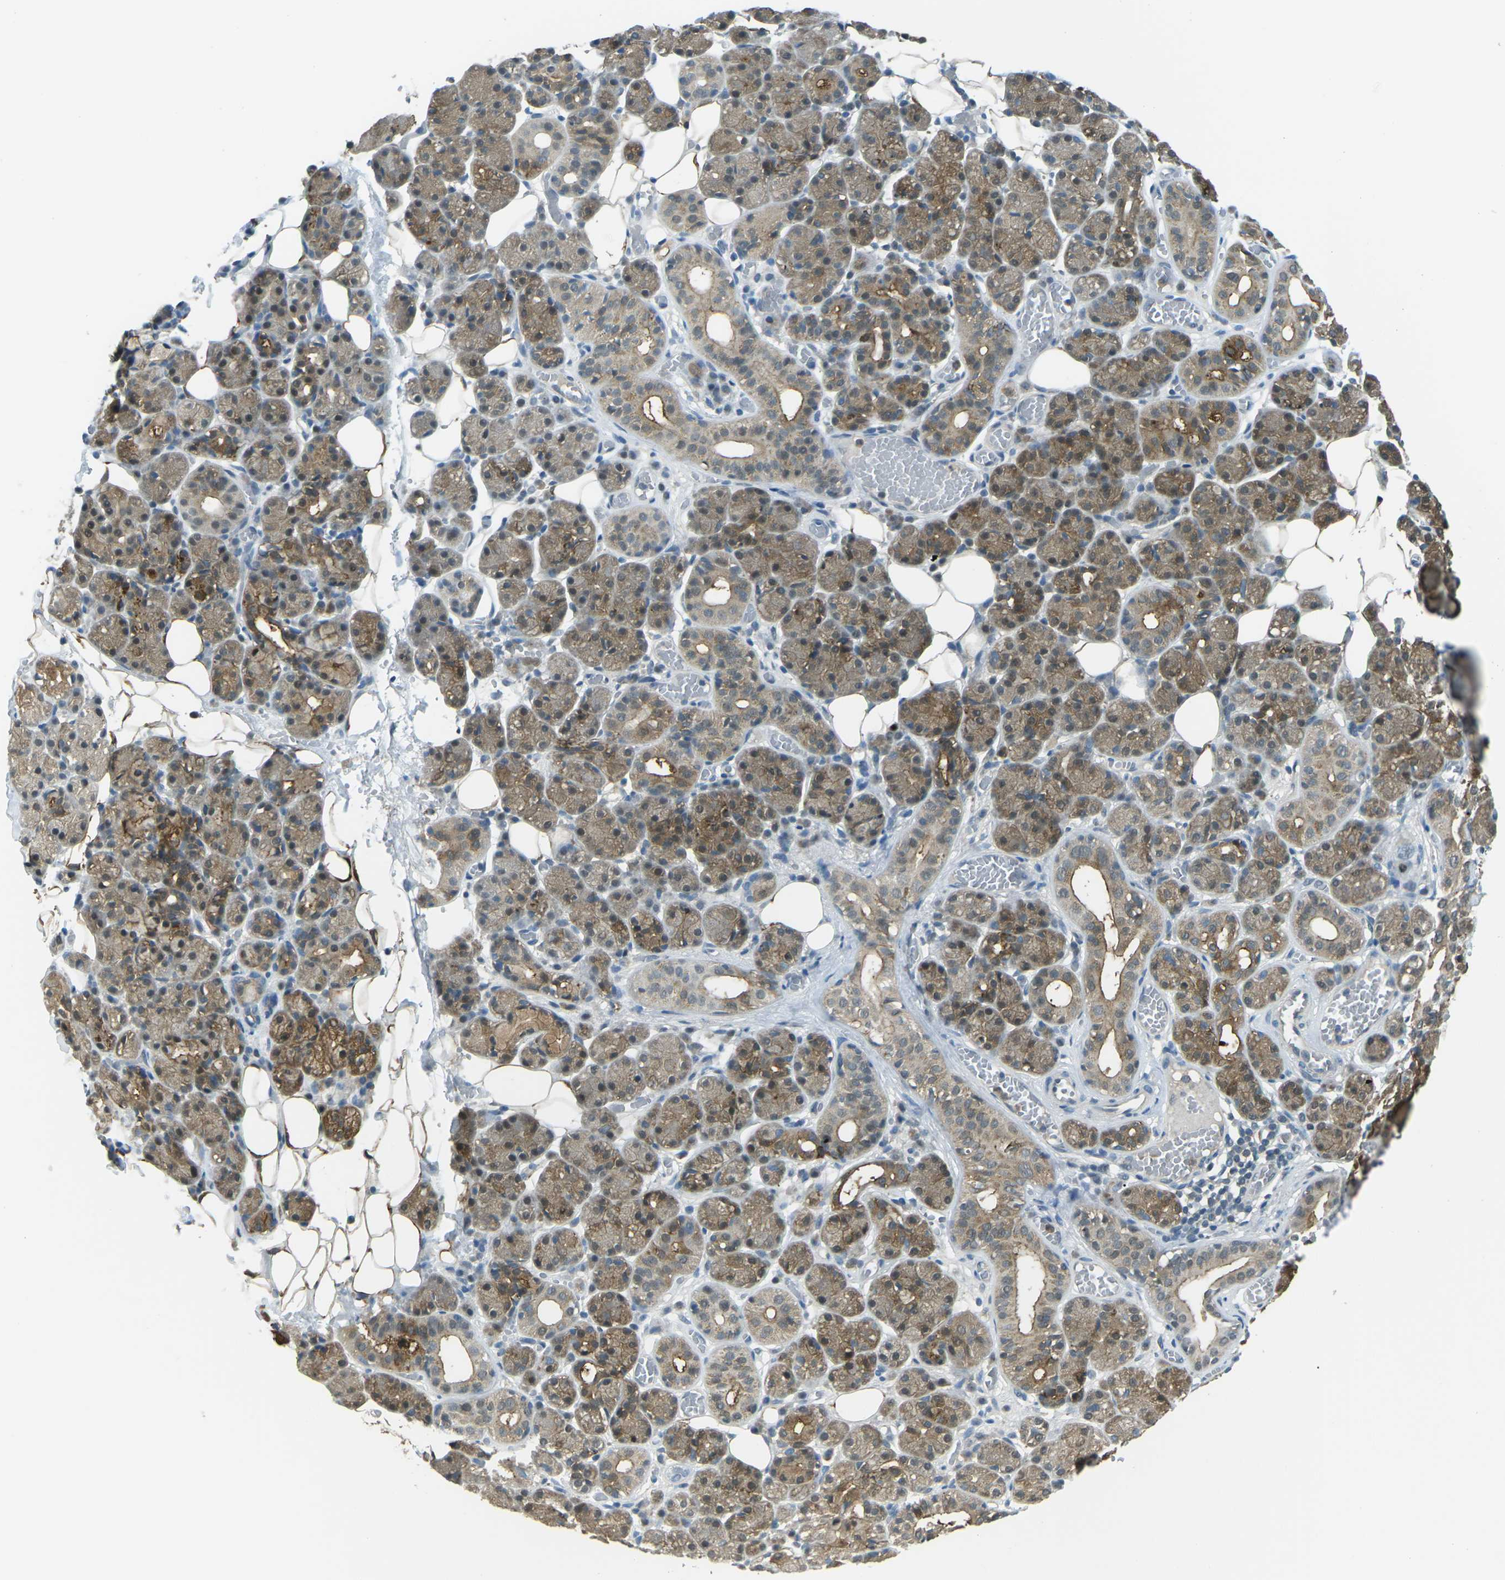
{"staining": {"intensity": "moderate", "quantity": "25%-75%", "location": "cytoplasmic/membranous"}, "tissue": "salivary gland", "cell_type": "Glandular cells", "image_type": "normal", "snomed": [{"axis": "morphology", "description": "Normal tissue, NOS"}, {"axis": "topography", "description": "Salivary gland"}], "caption": "Protein staining displays moderate cytoplasmic/membranous positivity in approximately 25%-75% of glandular cells in normal salivary gland.", "gene": "PIEZO2", "patient": {"sex": "male", "age": 63}}